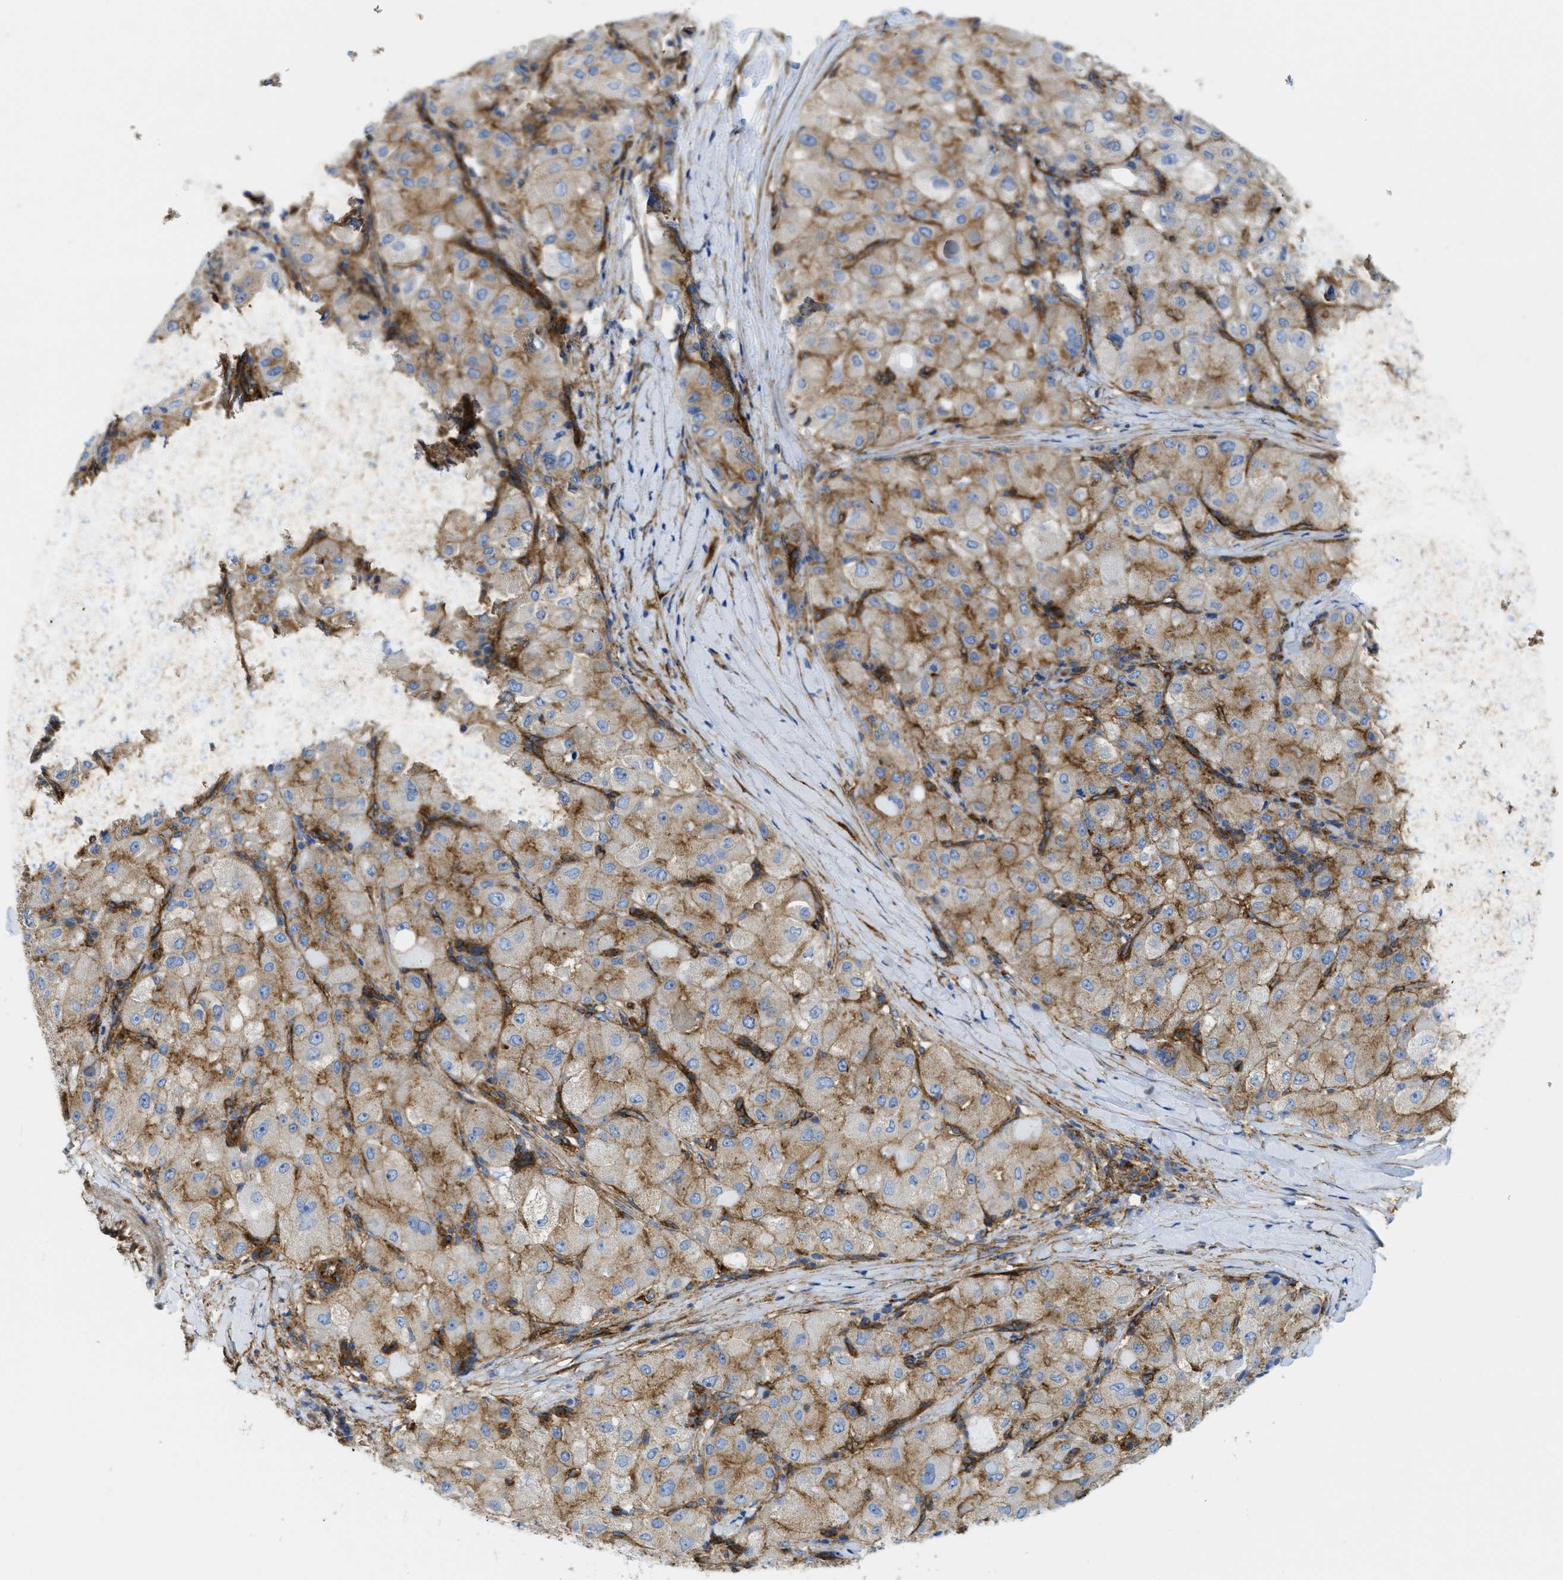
{"staining": {"intensity": "moderate", "quantity": "25%-75%", "location": "cytoplasmic/membranous"}, "tissue": "liver cancer", "cell_type": "Tumor cells", "image_type": "cancer", "snomed": [{"axis": "morphology", "description": "Carcinoma, Hepatocellular, NOS"}, {"axis": "topography", "description": "Liver"}], "caption": "Tumor cells demonstrate medium levels of moderate cytoplasmic/membranous positivity in about 25%-75% of cells in hepatocellular carcinoma (liver). The protein of interest is shown in brown color, while the nuclei are stained blue.", "gene": "HIP1", "patient": {"sex": "male", "age": 80}}